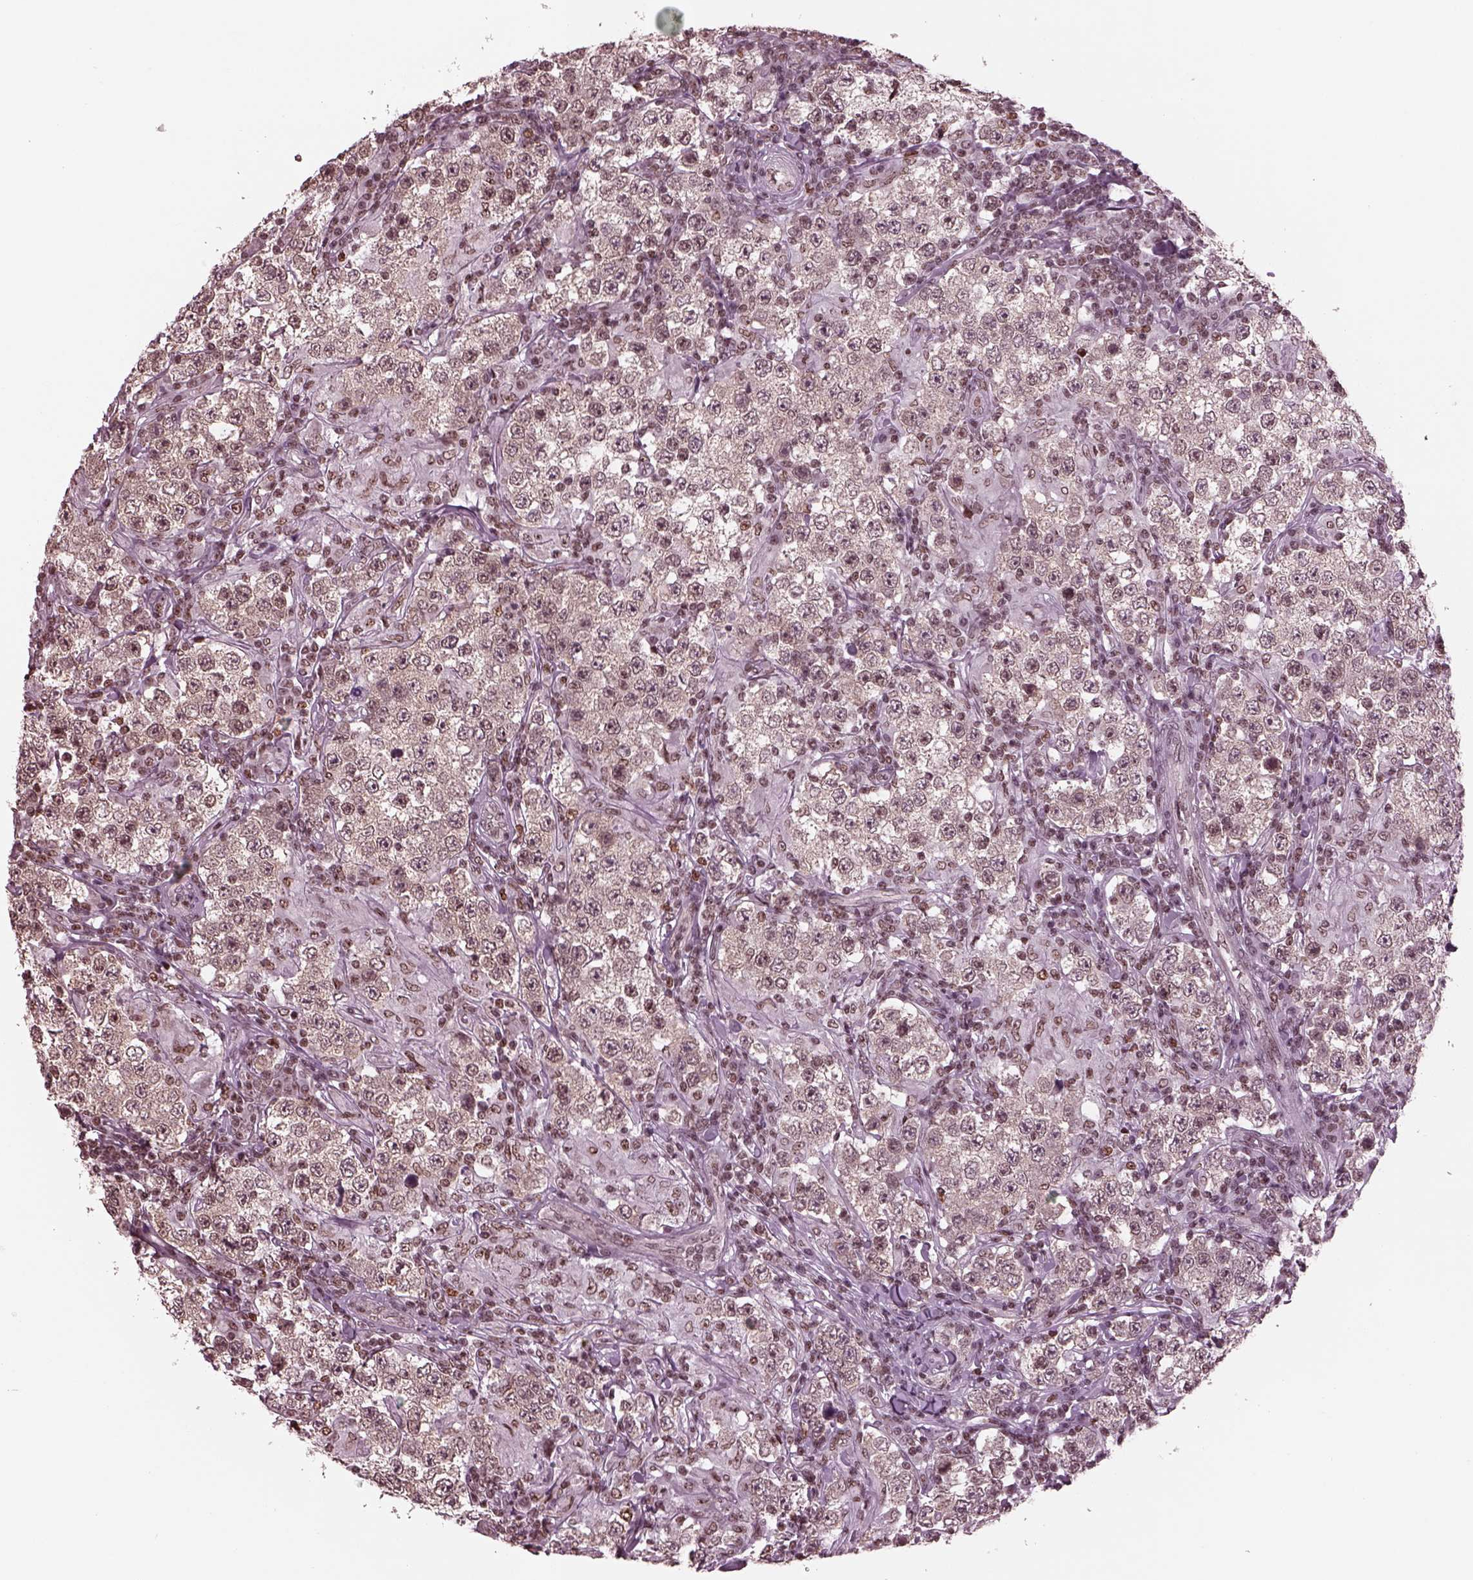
{"staining": {"intensity": "weak", "quantity": "25%-75%", "location": "cytoplasmic/membranous"}, "tissue": "testis cancer", "cell_type": "Tumor cells", "image_type": "cancer", "snomed": [{"axis": "morphology", "description": "Seminoma, NOS"}, {"axis": "morphology", "description": "Carcinoma, Embryonal, NOS"}, {"axis": "topography", "description": "Testis"}], "caption": "Immunohistochemistry (IHC) micrograph of neoplastic tissue: seminoma (testis) stained using immunohistochemistry (IHC) displays low levels of weak protein expression localized specifically in the cytoplasmic/membranous of tumor cells, appearing as a cytoplasmic/membranous brown color.", "gene": "RUVBL2", "patient": {"sex": "male", "age": 41}}